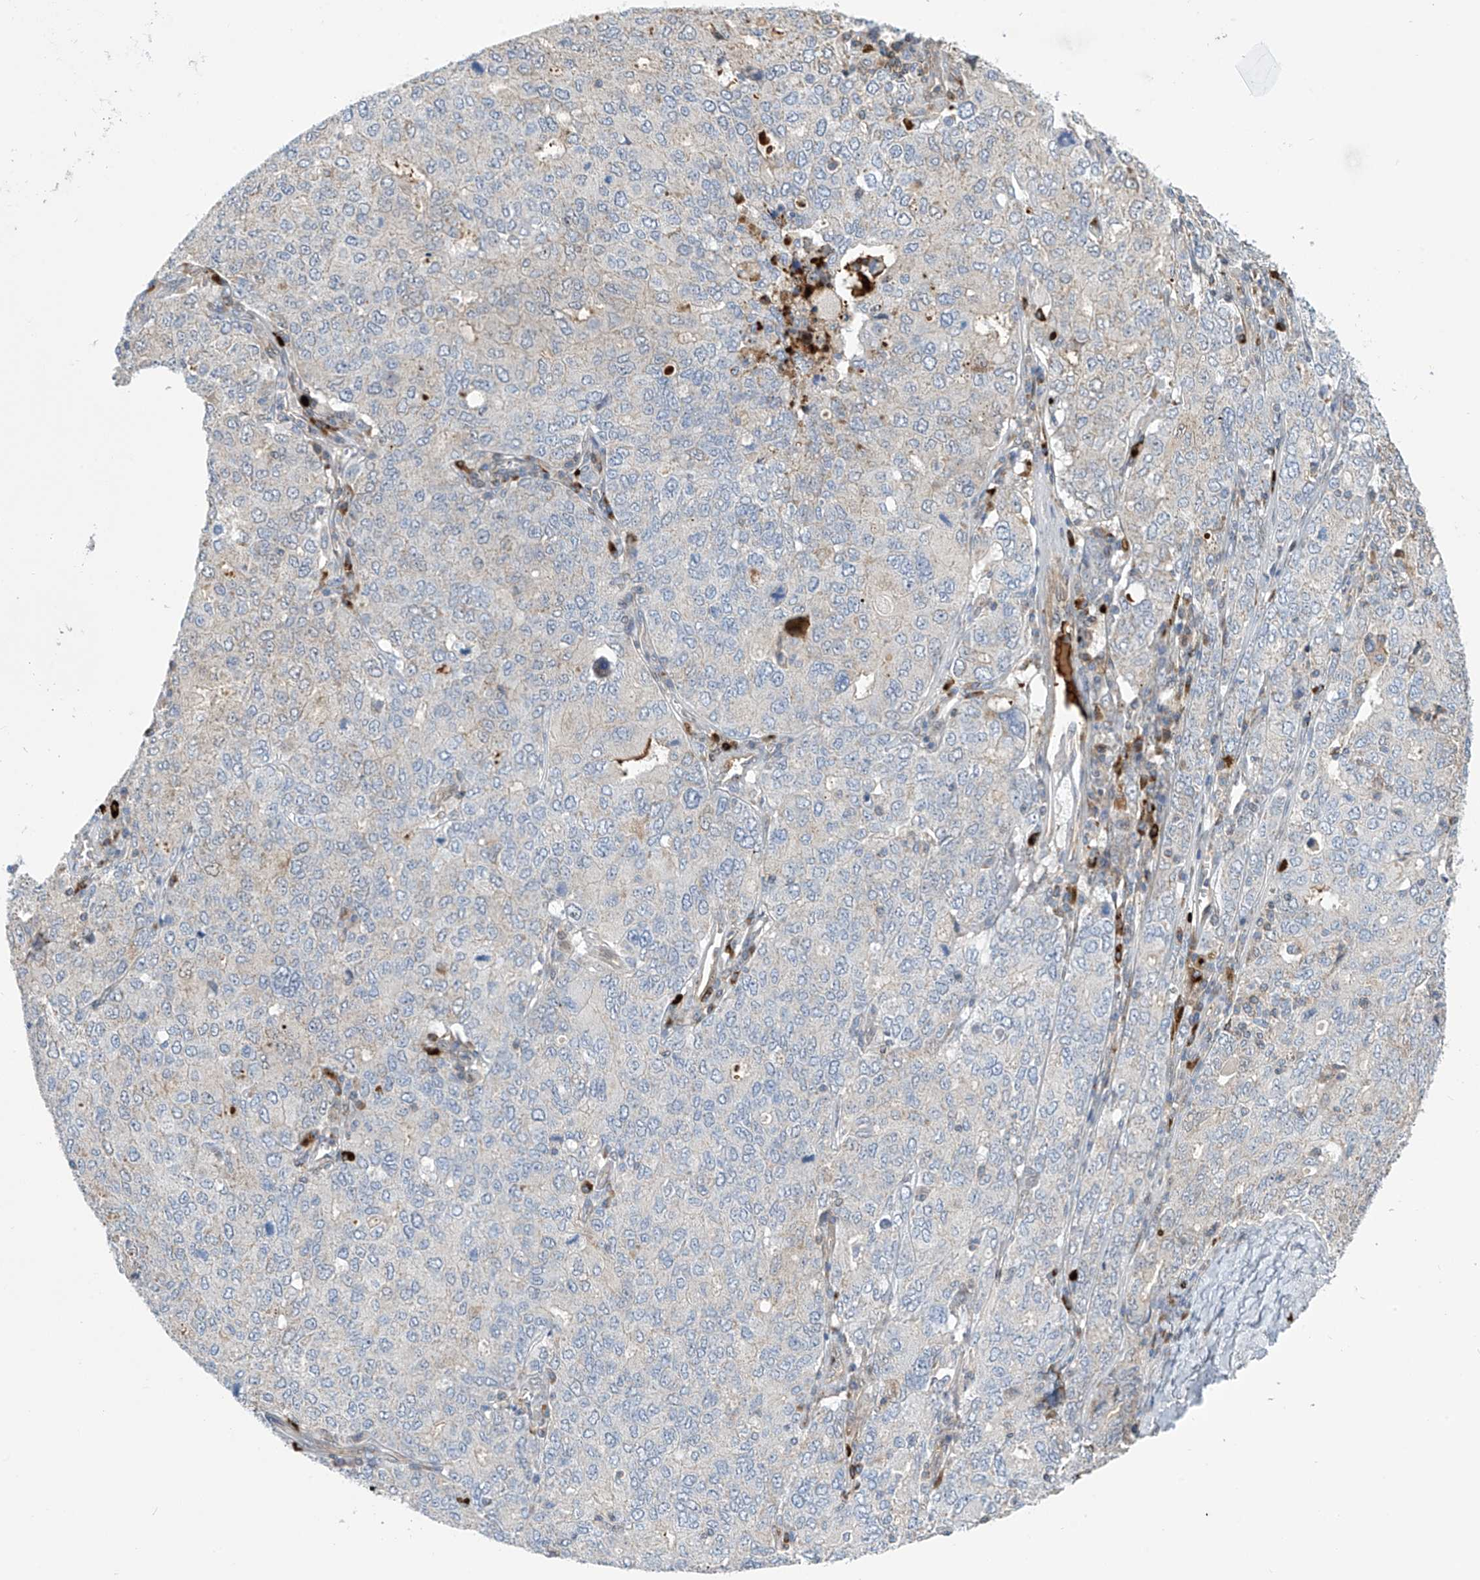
{"staining": {"intensity": "negative", "quantity": "none", "location": "none"}, "tissue": "ovarian cancer", "cell_type": "Tumor cells", "image_type": "cancer", "snomed": [{"axis": "morphology", "description": "Carcinoma, endometroid"}, {"axis": "topography", "description": "Ovary"}], "caption": "A micrograph of ovarian cancer (endometroid carcinoma) stained for a protein shows no brown staining in tumor cells.", "gene": "IBA57", "patient": {"sex": "female", "age": 62}}